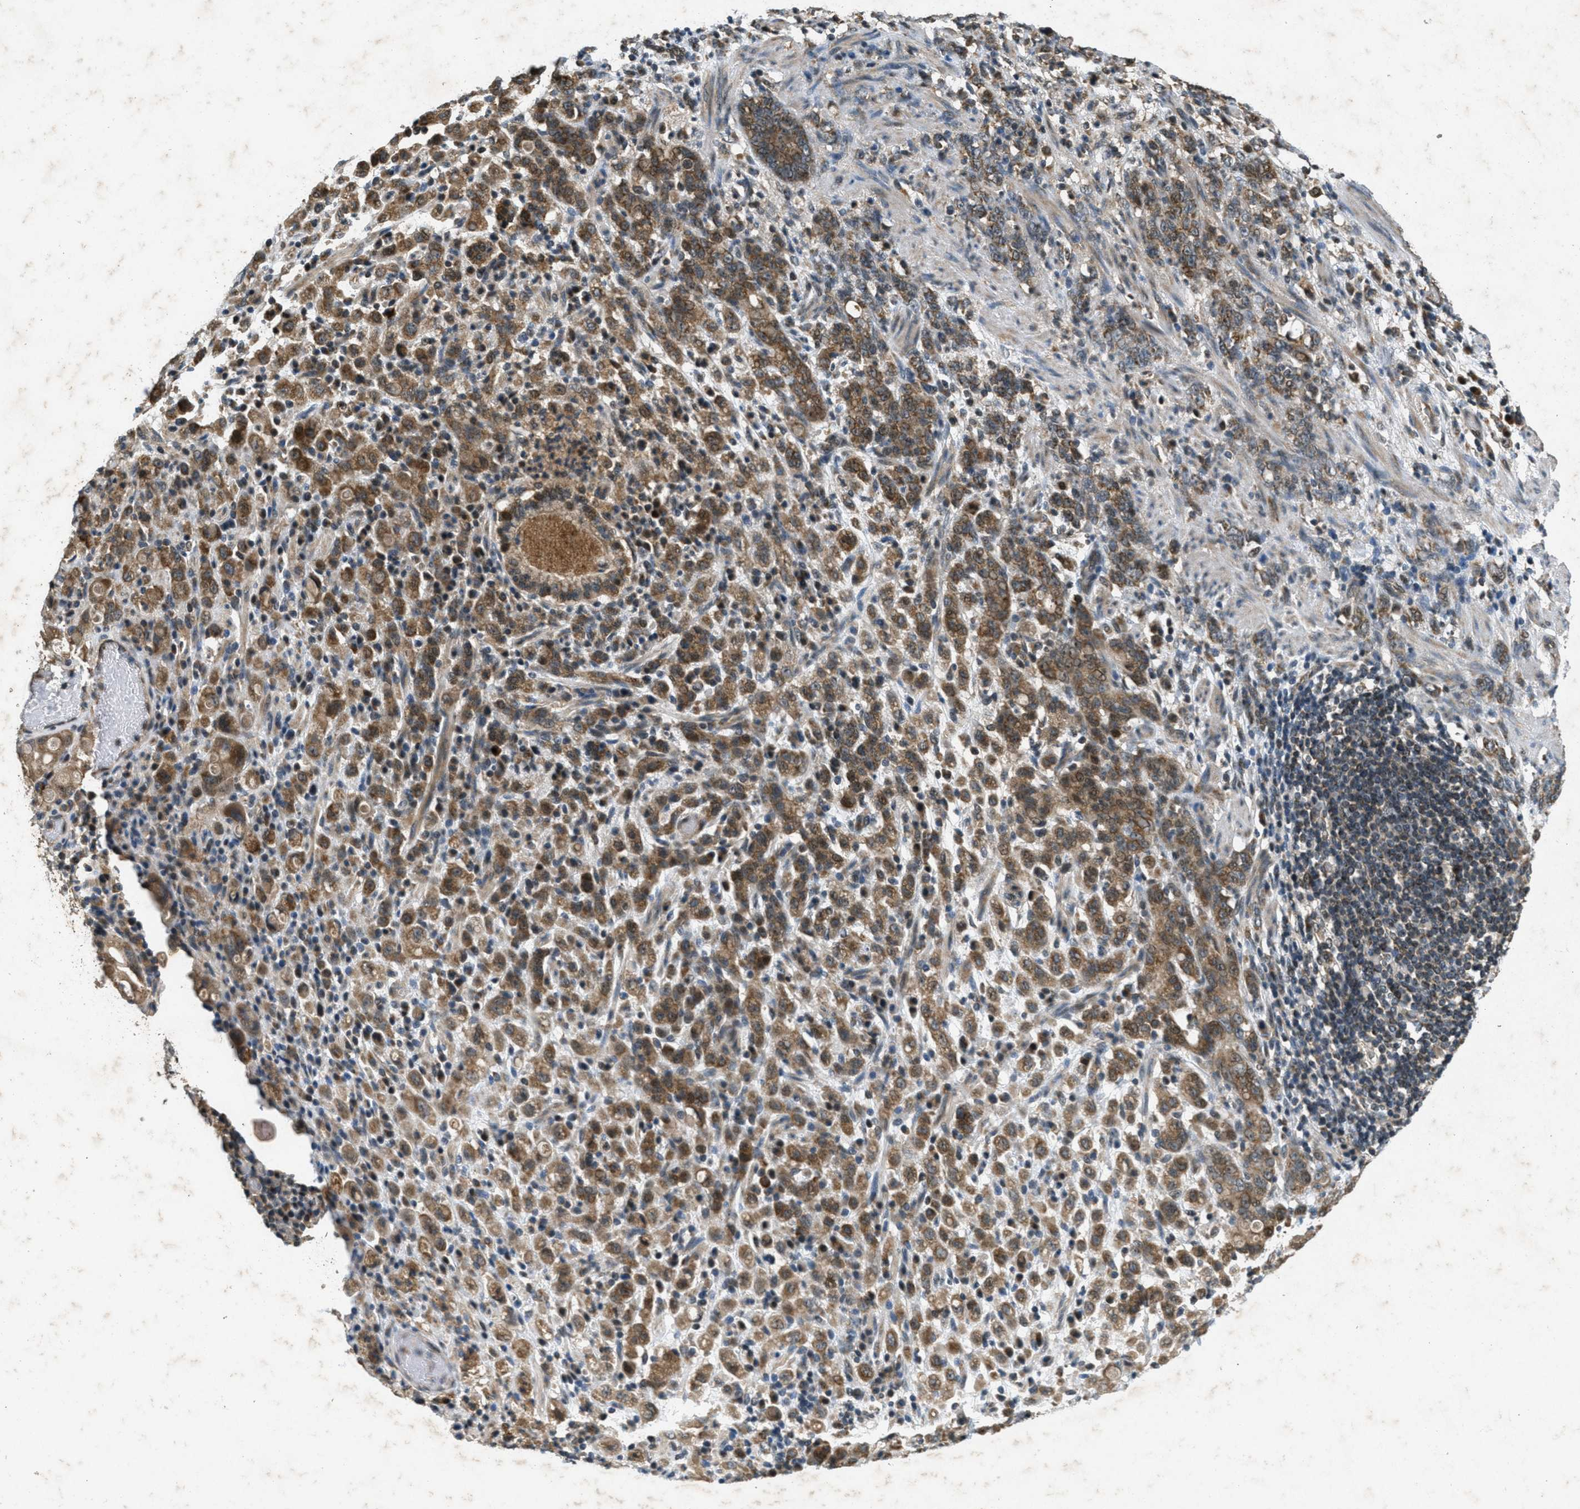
{"staining": {"intensity": "moderate", "quantity": ">75%", "location": "cytoplasmic/membranous"}, "tissue": "stomach cancer", "cell_type": "Tumor cells", "image_type": "cancer", "snomed": [{"axis": "morphology", "description": "Adenocarcinoma, NOS"}, {"axis": "topography", "description": "Stomach, lower"}], "caption": "Protein staining of stomach adenocarcinoma tissue reveals moderate cytoplasmic/membranous positivity in about >75% of tumor cells.", "gene": "PPP1R15A", "patient": {"sex": "male", "age": 88}}